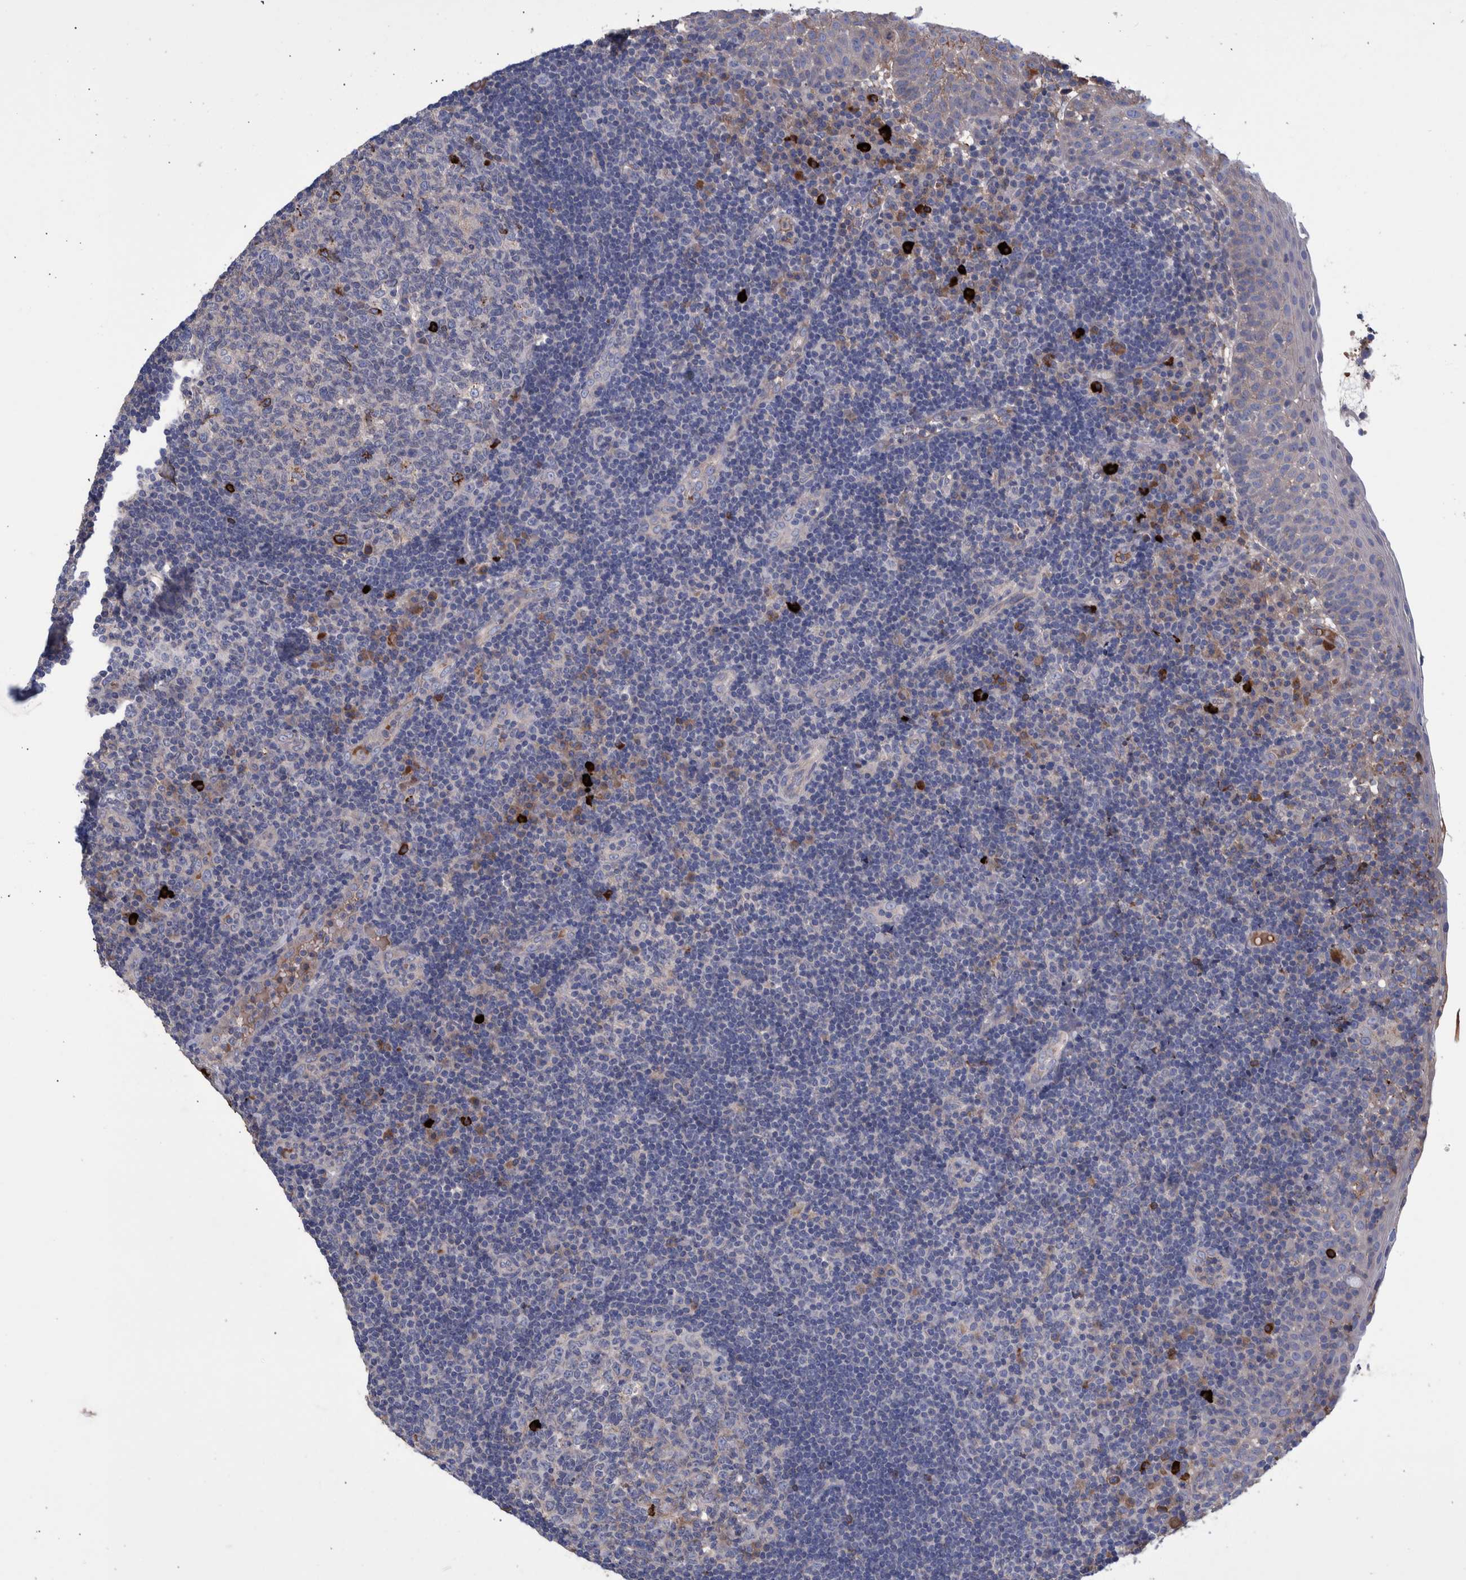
{"staining": {"intensity": "negative", "quantity": "none", "location": "none"}, "tissue": "tonsil", "cell_type": "Germinal center cells", "image_type": "normal", "snomed": [{"axis": "morphology", "description": "Normal tissue, NOS"}, {"axis": "topography", "description": "Tonsil"}], "caption": "The histopathology image exhibits no significant positivity in germinal center cells of tonsil. The staining was performed using DAB (3,3'-diaminobenzidine) to visualize the protein expression in brown, while the nuclei were stained in blue with hematoxylin (Magnification: 20x).", "gene": "DLL4", "patient": {"sex": "female", "age": 40}}